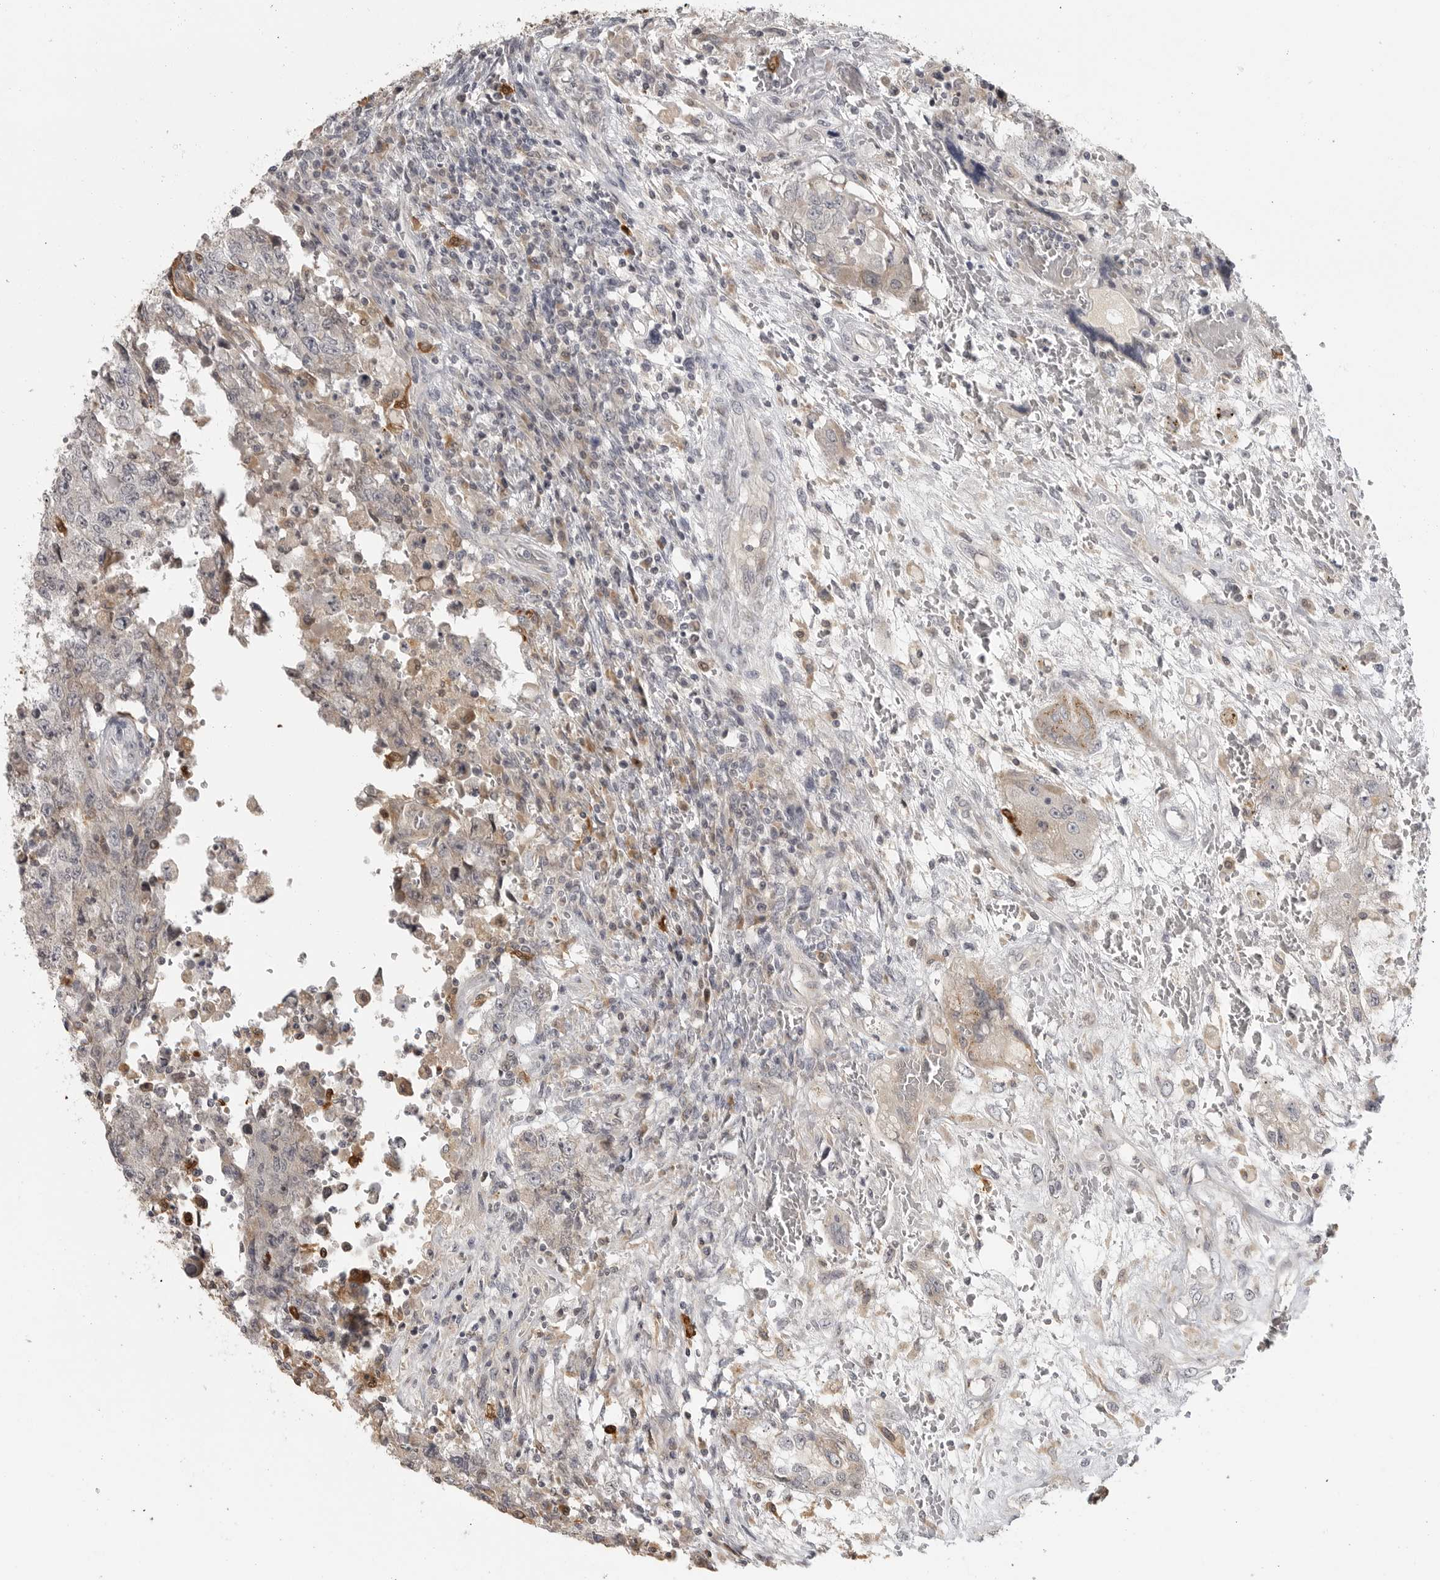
{"staining": {"intensity": "weak", "quantity": "<25%", "location": "cytoplasmic/membranous"}, "tissue": "testis cancer", "cell_type": "Tumor cells", "image_type": "cancer", "snomed": [{"axis": "morphology", "description": "Carcinoma, Embryonal, NOS"}, {"axis": "topography", "description": "Testis"}], "caption": "Immunohistochemistry image of testis embryonal carcinoma stained for a protein (brown), which displays no positivity in tumor cells.", "gene": "IDO1", "patient": {"sex": "male", "age": 26}}